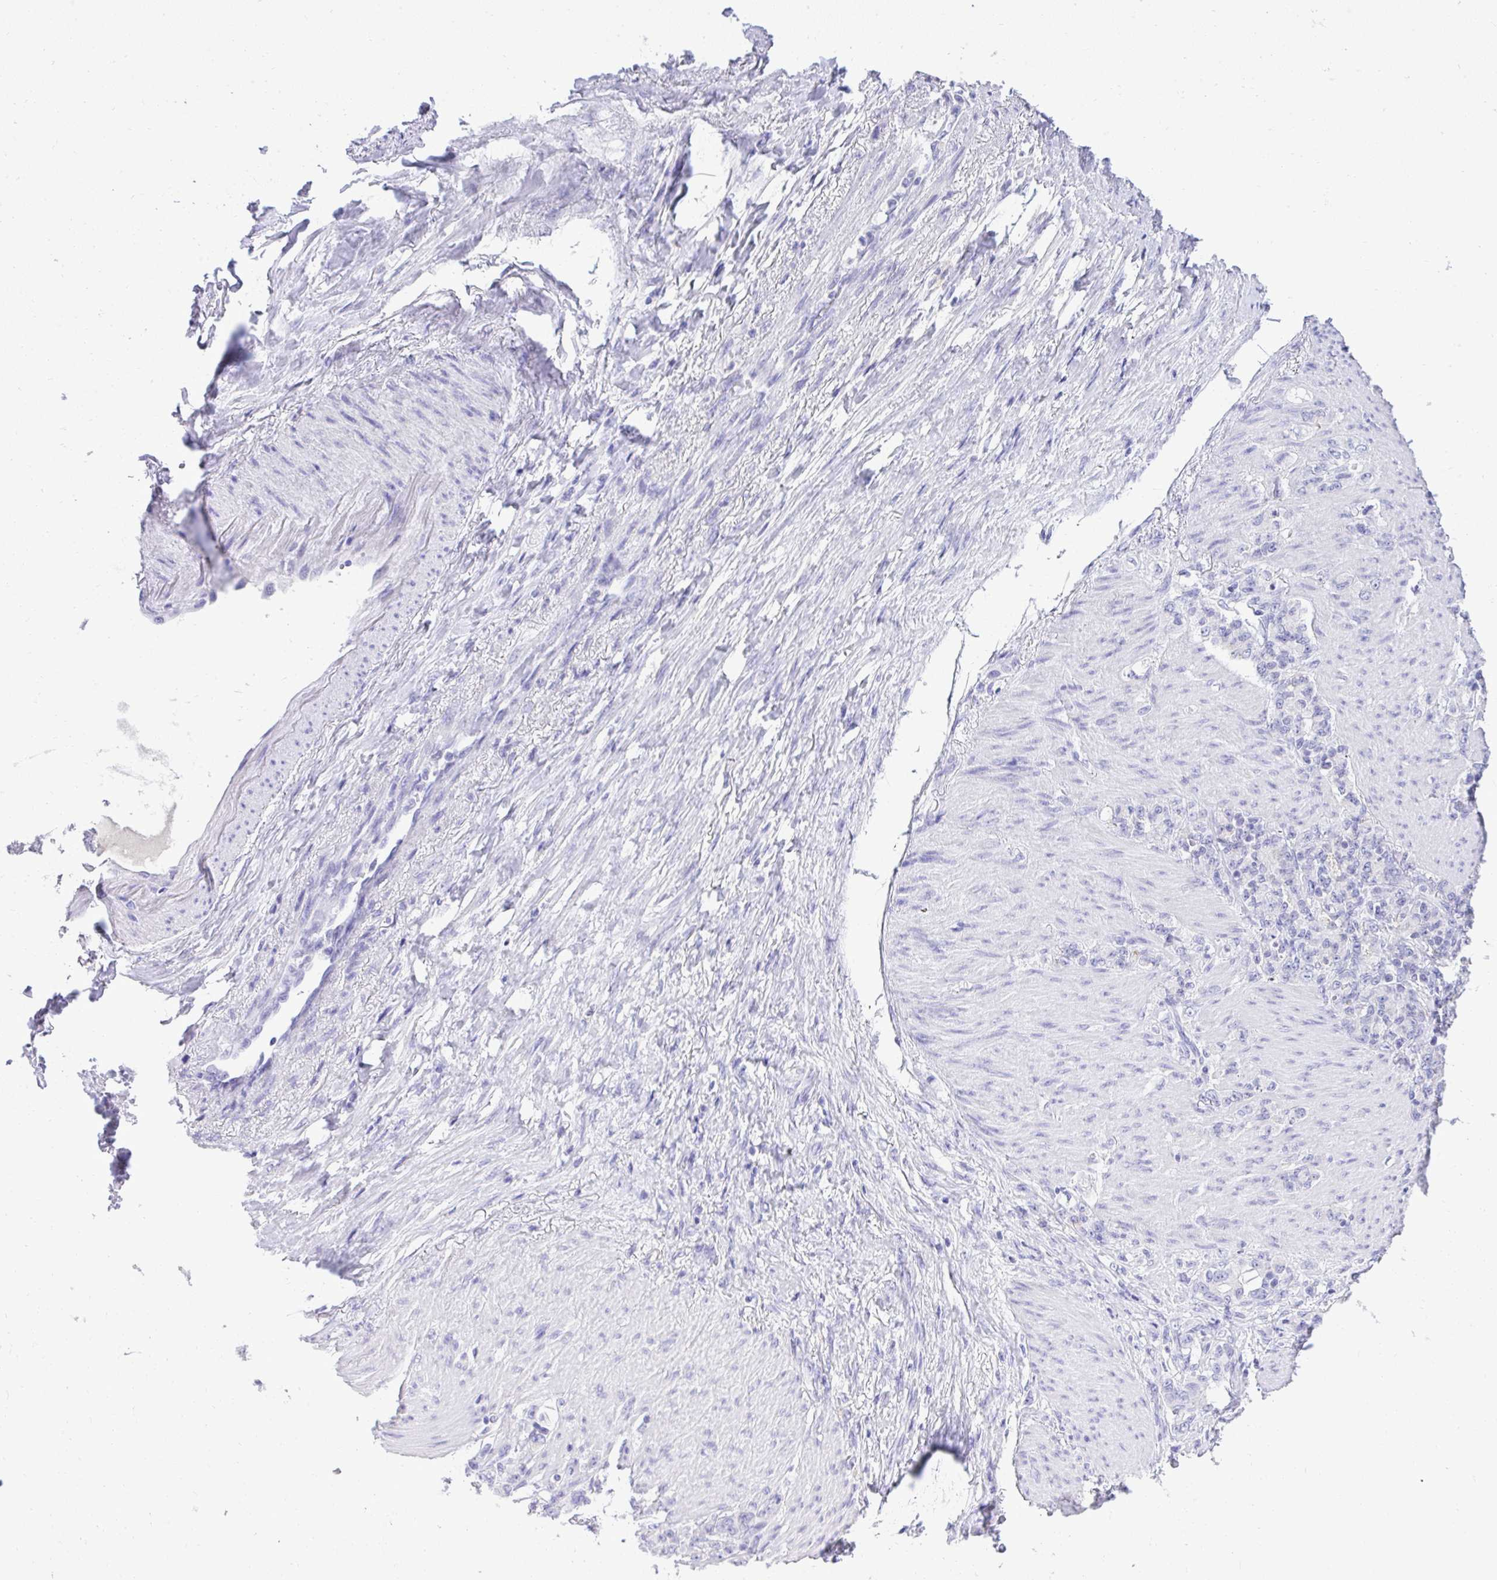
{"staining": {"intensity": "negative", "quantity": "none", "location": "none"}, "tissue": "stomach cancer", "cell_type": "Tumor cells", "image_type": "cancer", "snomed": [{"axis": "morphology", "description": "Normal tissue, NOS"}, {"axis": "morphology", "description": "Adenocarcinoma, NOS"}, {"axis": "topography", "description": "Stomach"}], "caption": "There is no significant expression in tumor cells of stomach cancer (adenocarcinoma).", "gene": "ST6GALNAC3", "patient": {"sex": "female", "age": 79}}